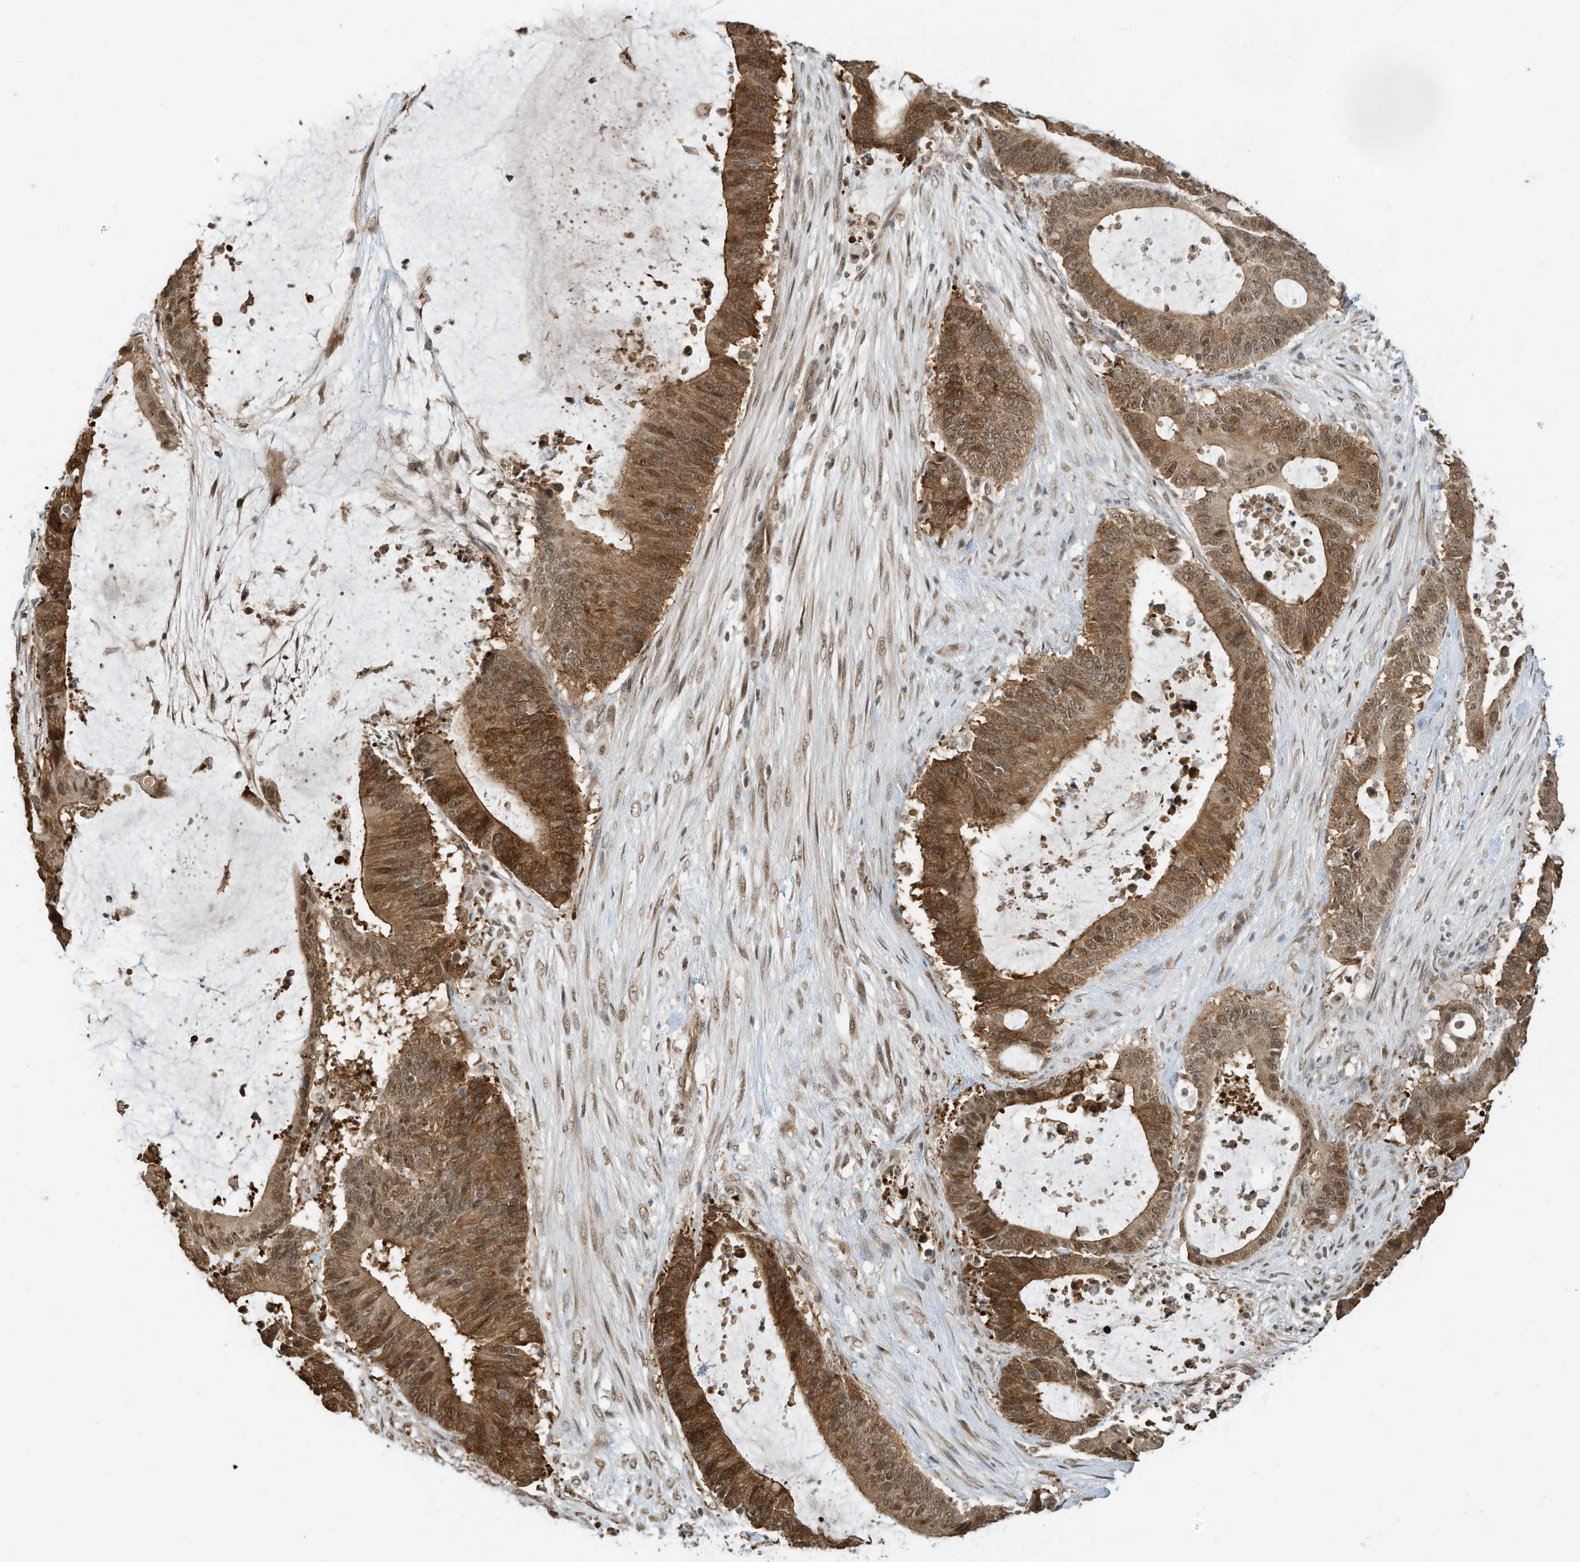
{"staining": {"intensity": "moderate", "quantity": ">75%", "location": "cytoplasmic/membranous,nuclear"}, "tissue": "liver cancer", "cell_type": "Tumor cells", "image_type": "cancer", "snomed": [{"axis": "morphology", "description": "Normal tissue, NOS"}, {"axis": "morphology", "description": "Cholangiocarcinoma"}, {"axis": "topography", "description": "Liver"}, {"axis": "topography", "description": "Peripheral nerve tissue"}], "caption": "Protein staining of liver cancer tissue displays moderate cytoplasmic/membranous and nuclear expression in approximately >75% of tumor cells.", "gene": "ZNF195", "patient": {"sex": "female", "age": 73}}